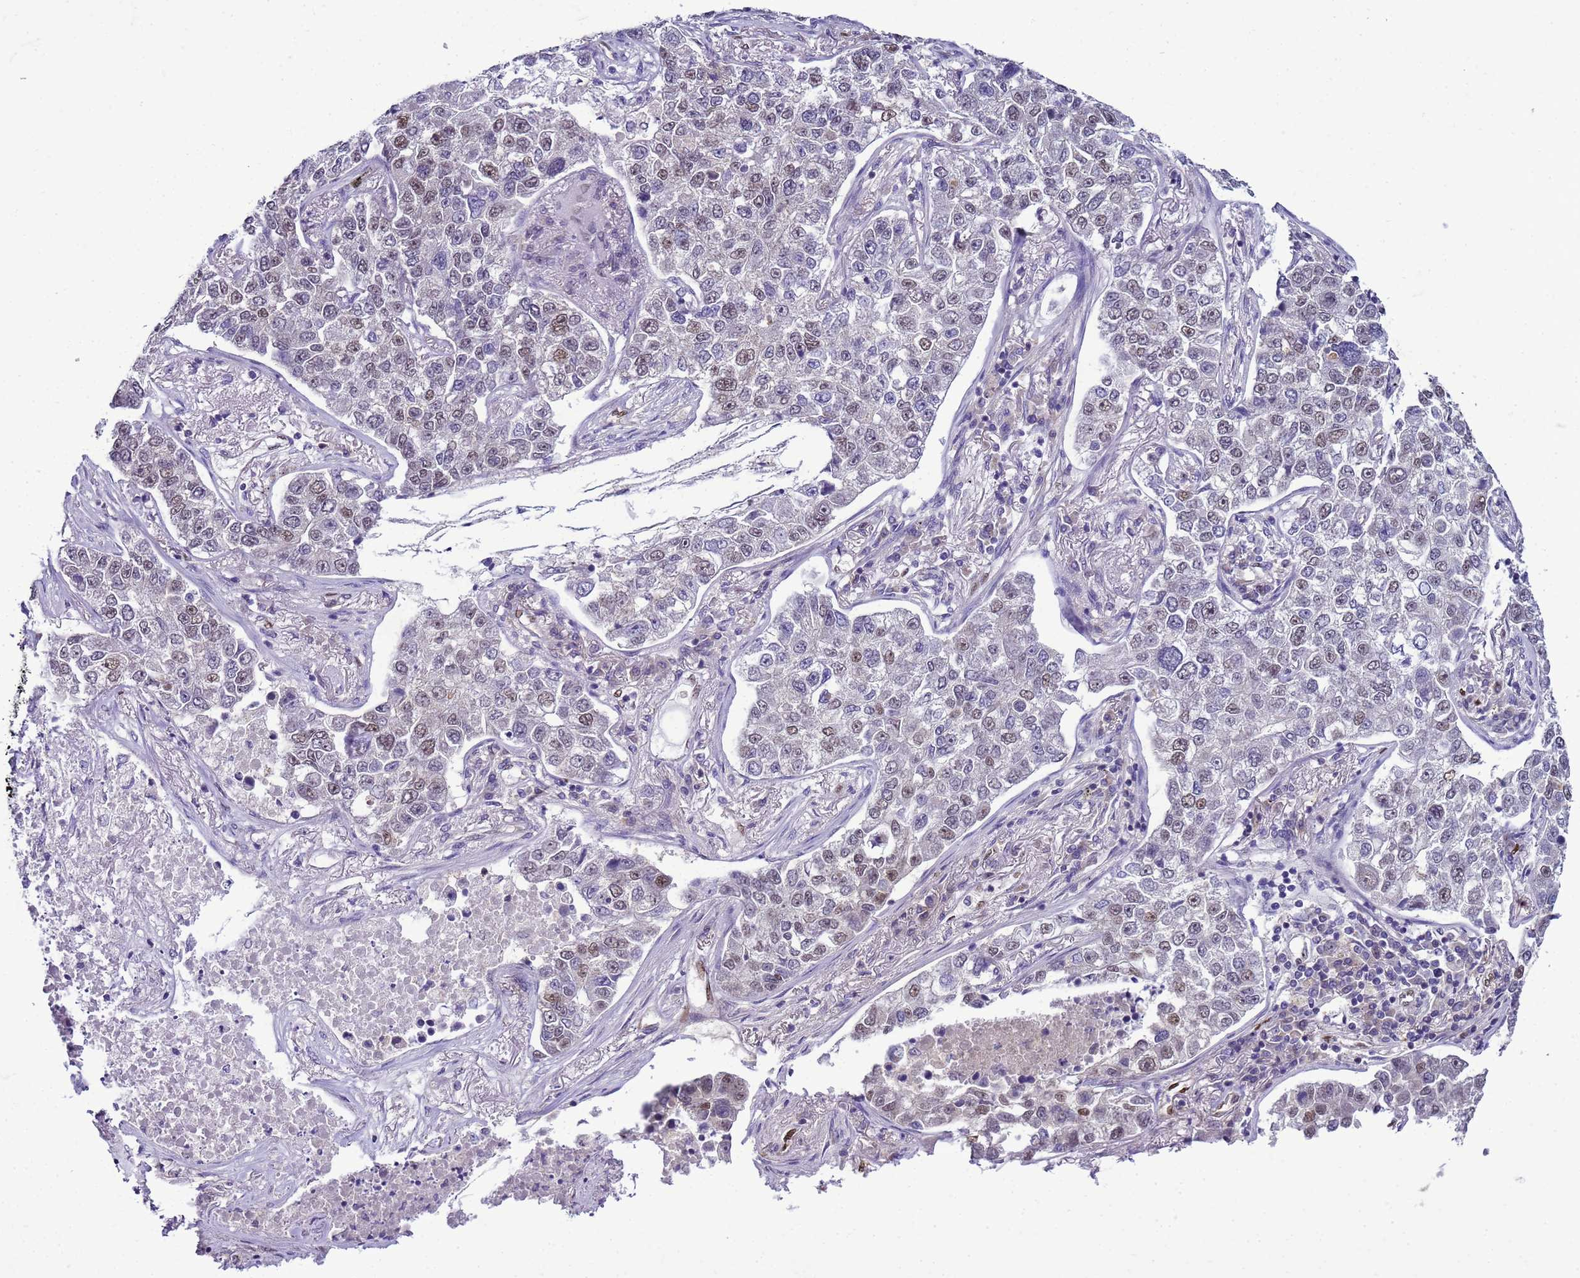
{"staining": {"intensity": "weak", "quantity": "25%-75%", "location": "nuclear"}, "tissue": "lung cancer", "cell_type": "Tumor cells", "image_type": "cancer", "snomed": [{"axis": "morphology", "description": "Adenocarcinoma, NOS"}, {"axis": "topography", "description": "Lung"}], "caption": "IHC micrograph of human lung cancer stained for a protein (brown), which reveals low levels of weak nuclear staining in approximately 25%-75% of tumor cells.", "gene": "DDI2", "patient": {"sex": "male", "age": 49}}